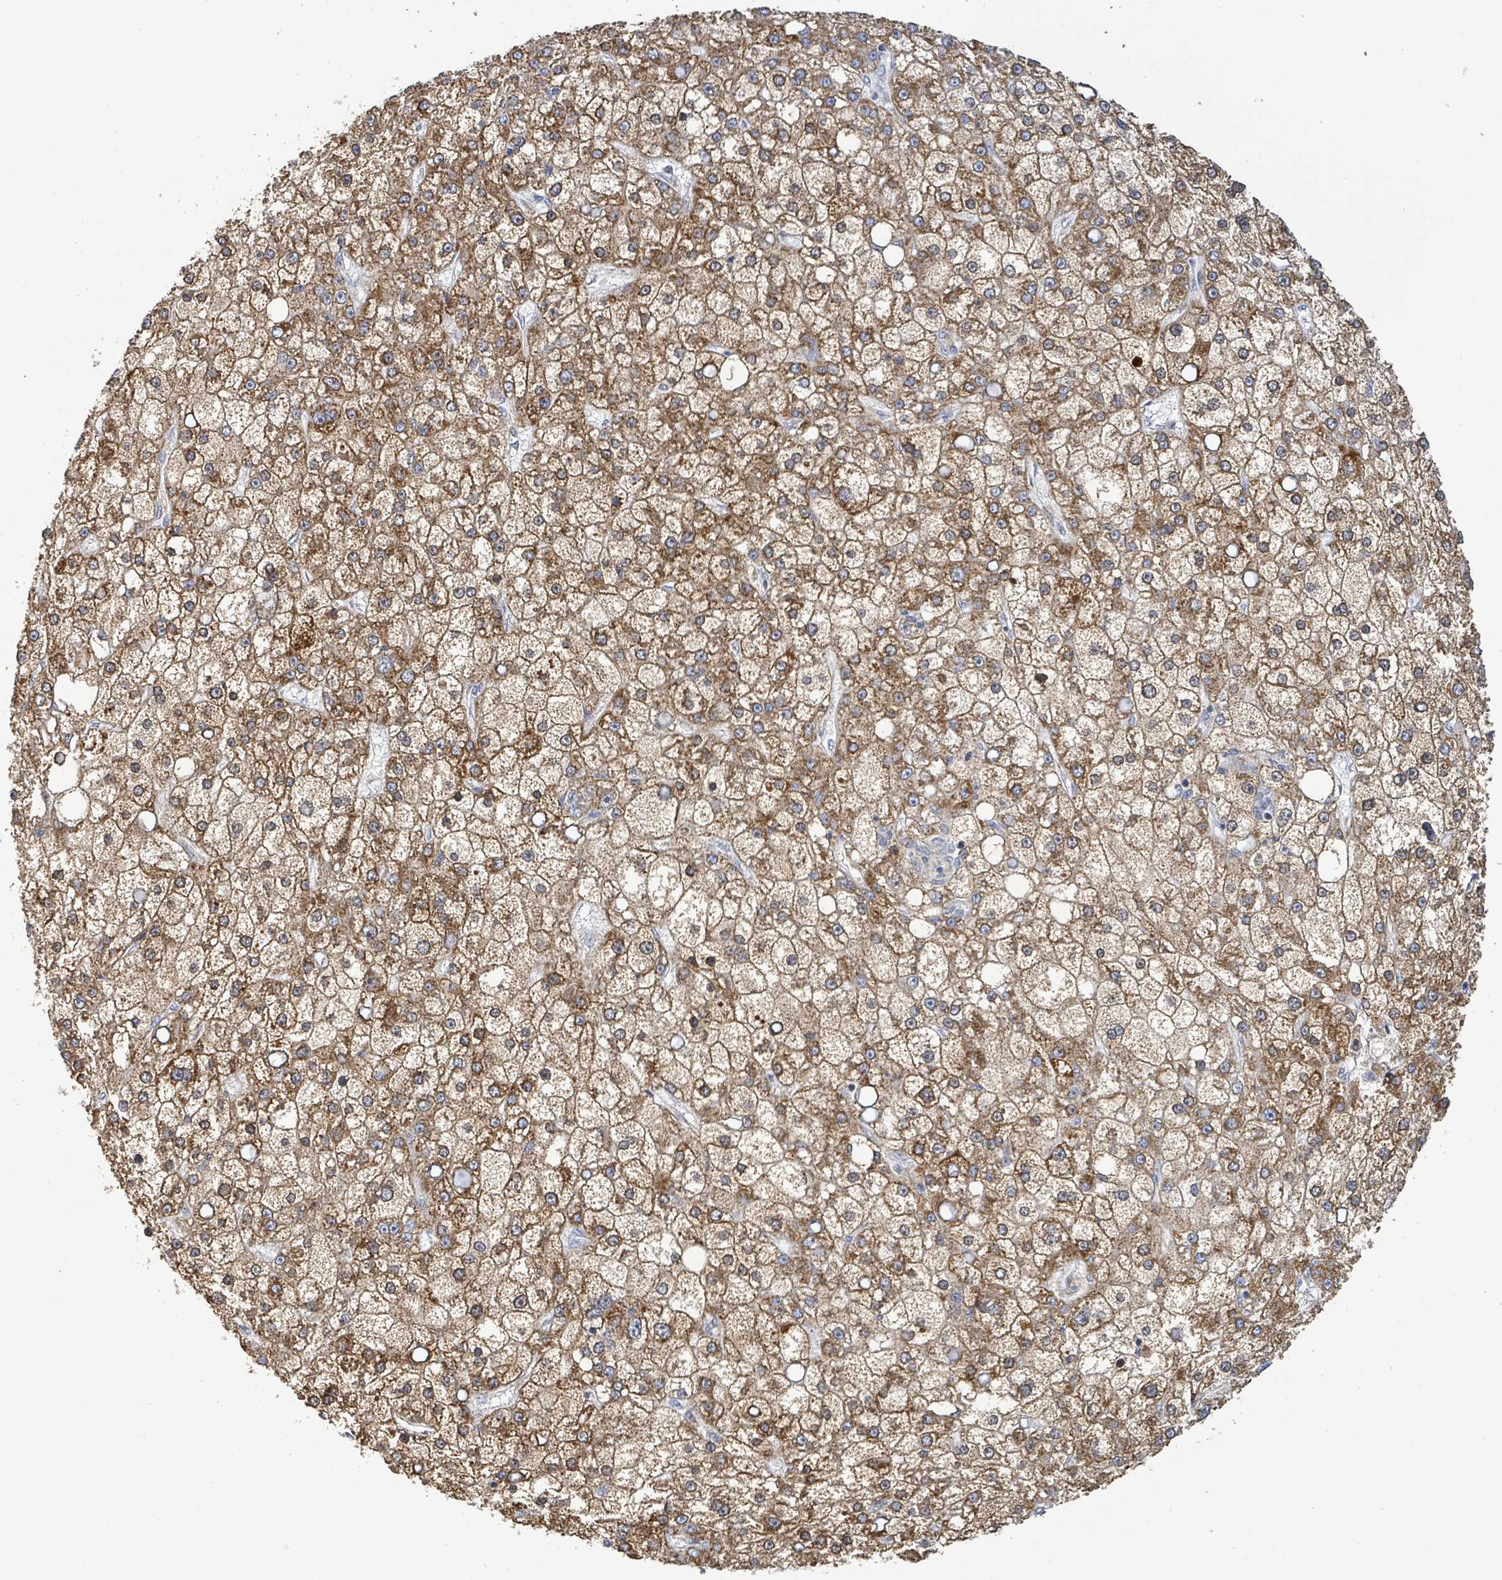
{"staining": {"intensity": "strong", "quantity": ">75%", "location": "cytoplasmic/membranous"}, "tissue": "liver cancer", "cell_type": "Tumor cells", "image_type": "cancer", "snomed": [{"axis": "morphology", "description": "Carcinoma, Hepatocellular, NOS"}, {"axis": "topography", "description": "Liver"}], "caption": "Protein staining of liver cancer (hepatocellular carcinoma) tissue exhibits strong cytoplasmic/membranous positivity in about >75% of tumor cells. Nuclei are stained in blue.", "gene": "SUCLG2", "patient": {"sex": "male", "age": 67}}